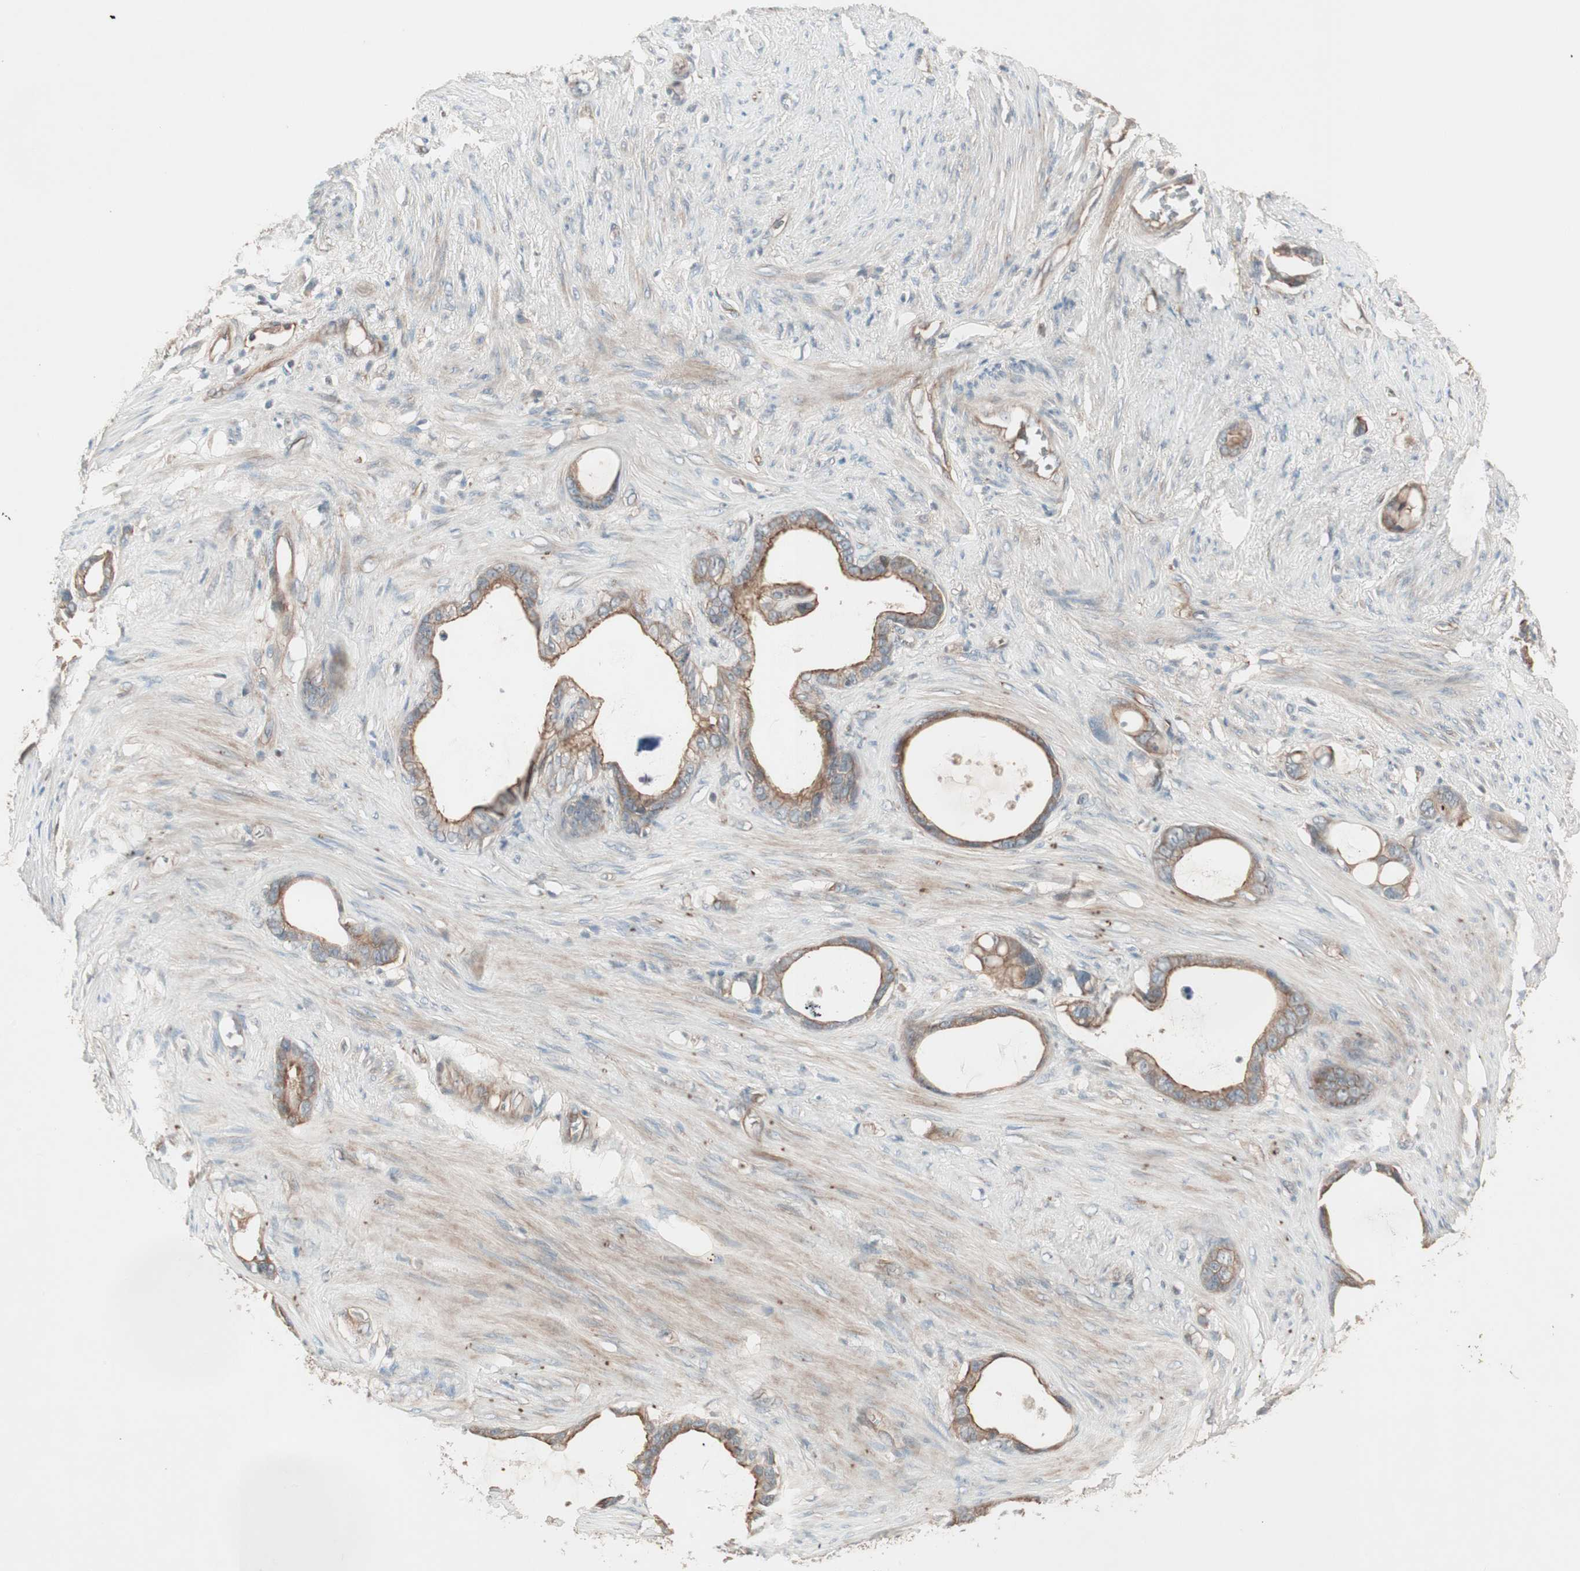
{"staining": {"intensity": "moderate", "quantity": ">75%", "location": "cytoplasmic/membranous"}, "tissue": "stomach cancer", "cell_type": "Tumor cells", "image_type": "cancer", "snomed": [{"axis": "morphology", "description": "Adenocarcinoma, NOS"}, {"axis": "topography", "description": "Stomach"}], "caption": "A histopathology image of human stomach cancer stained for a protein exhibits moderate cytoplasmic/membranous brown staining in tumor cells.", "gene": "TFPI", "patient": {"sex": "female", "age": 75}}